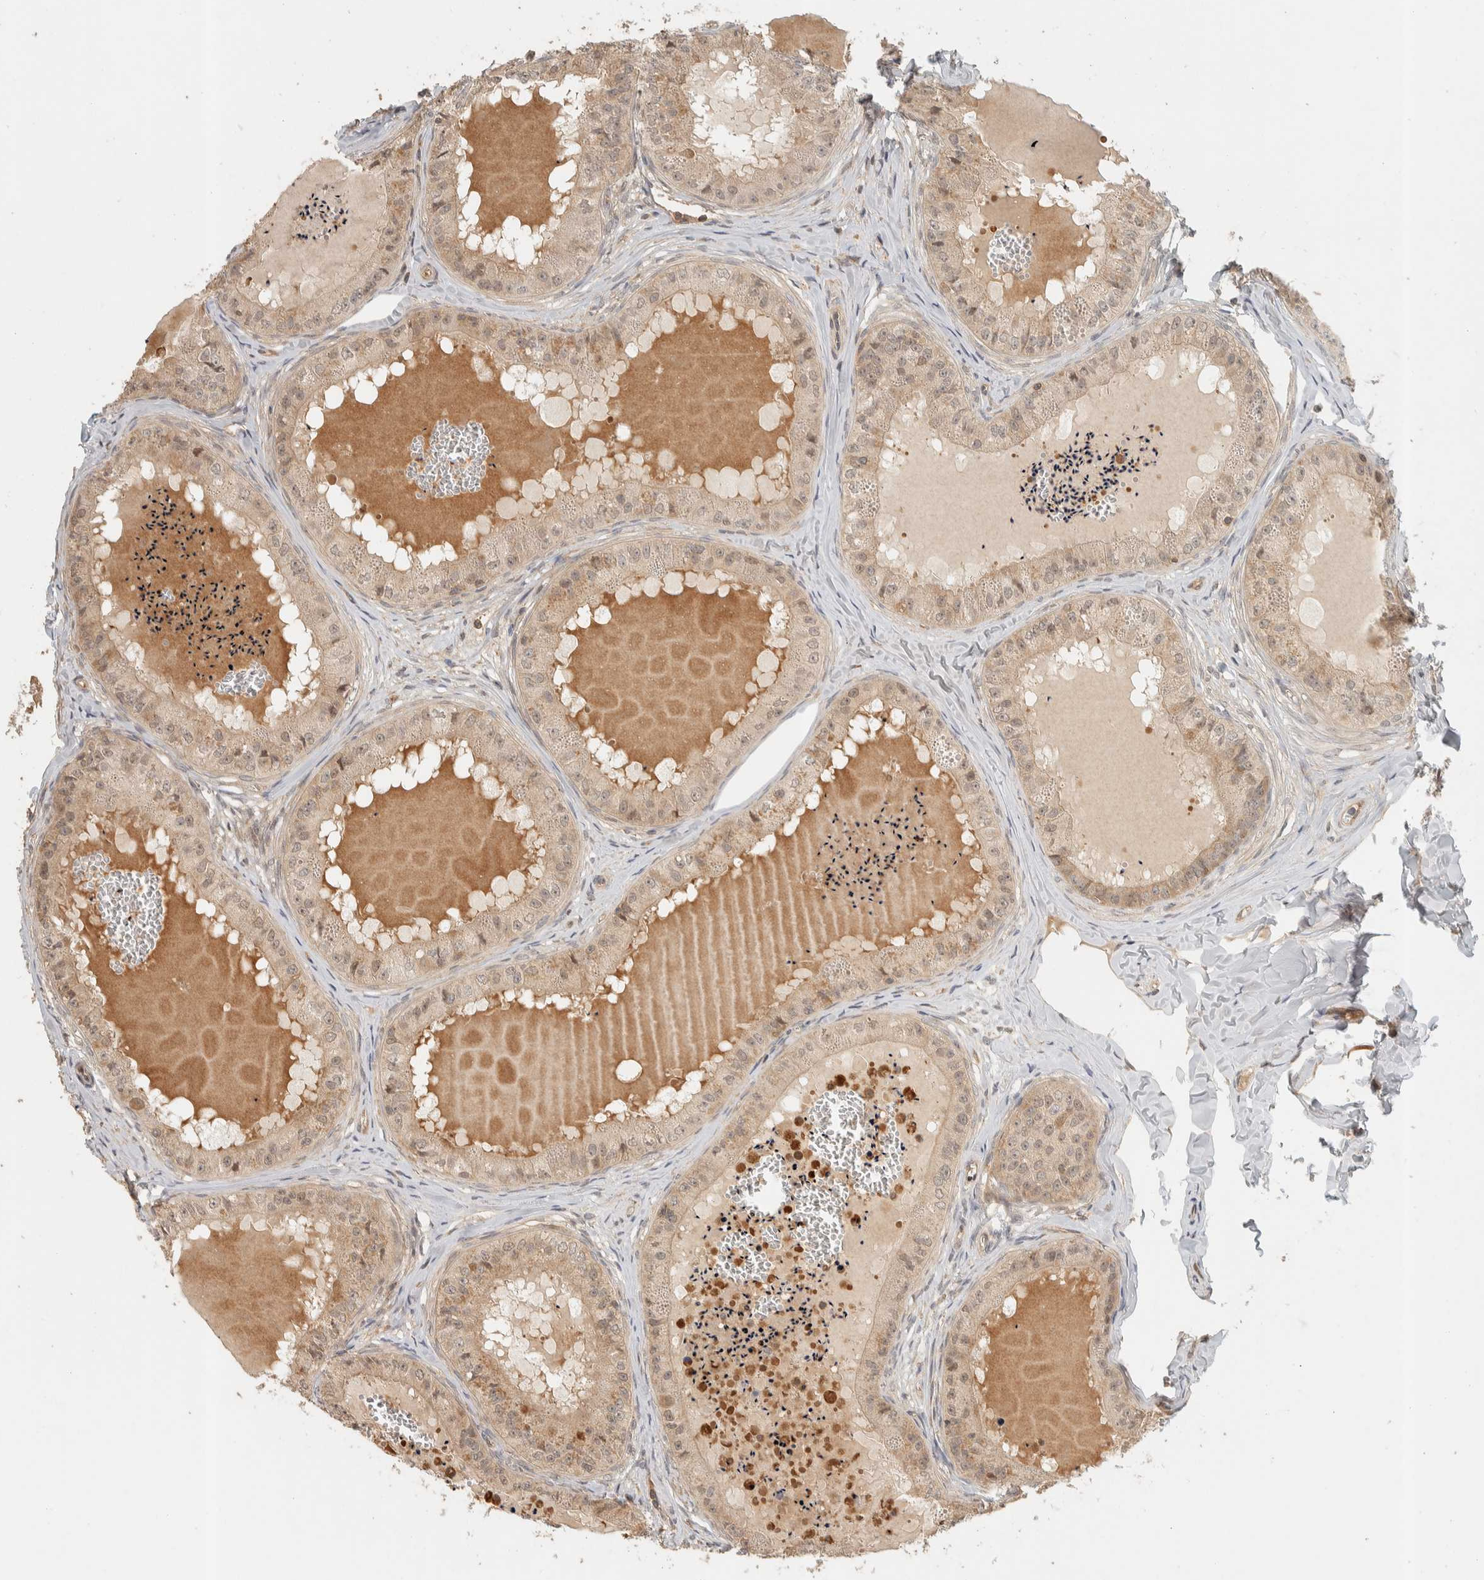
{"staining": {"intensity": "moderate", "quantity": "25%-75%", "location": "cytoplasmic/membranous"}, "tissue": "epididymis", "cell_type": "Glandular cells", "image_type": "normal", "snomed": [{"axis": "morphology", "description": "Normal tissue, NOS"}, {"axis": "topography", "description": "Epididymis"}], "caption": "Immunohistochemistry image of normal epididymis stained for a protein (brown), which demonstrates medium levels of moderate cytoplasmic/membranous positivity in about 25%-75% of glandular cells.", "gene": "ADSS2", "patient": {"sex": "male", "age": 31}}